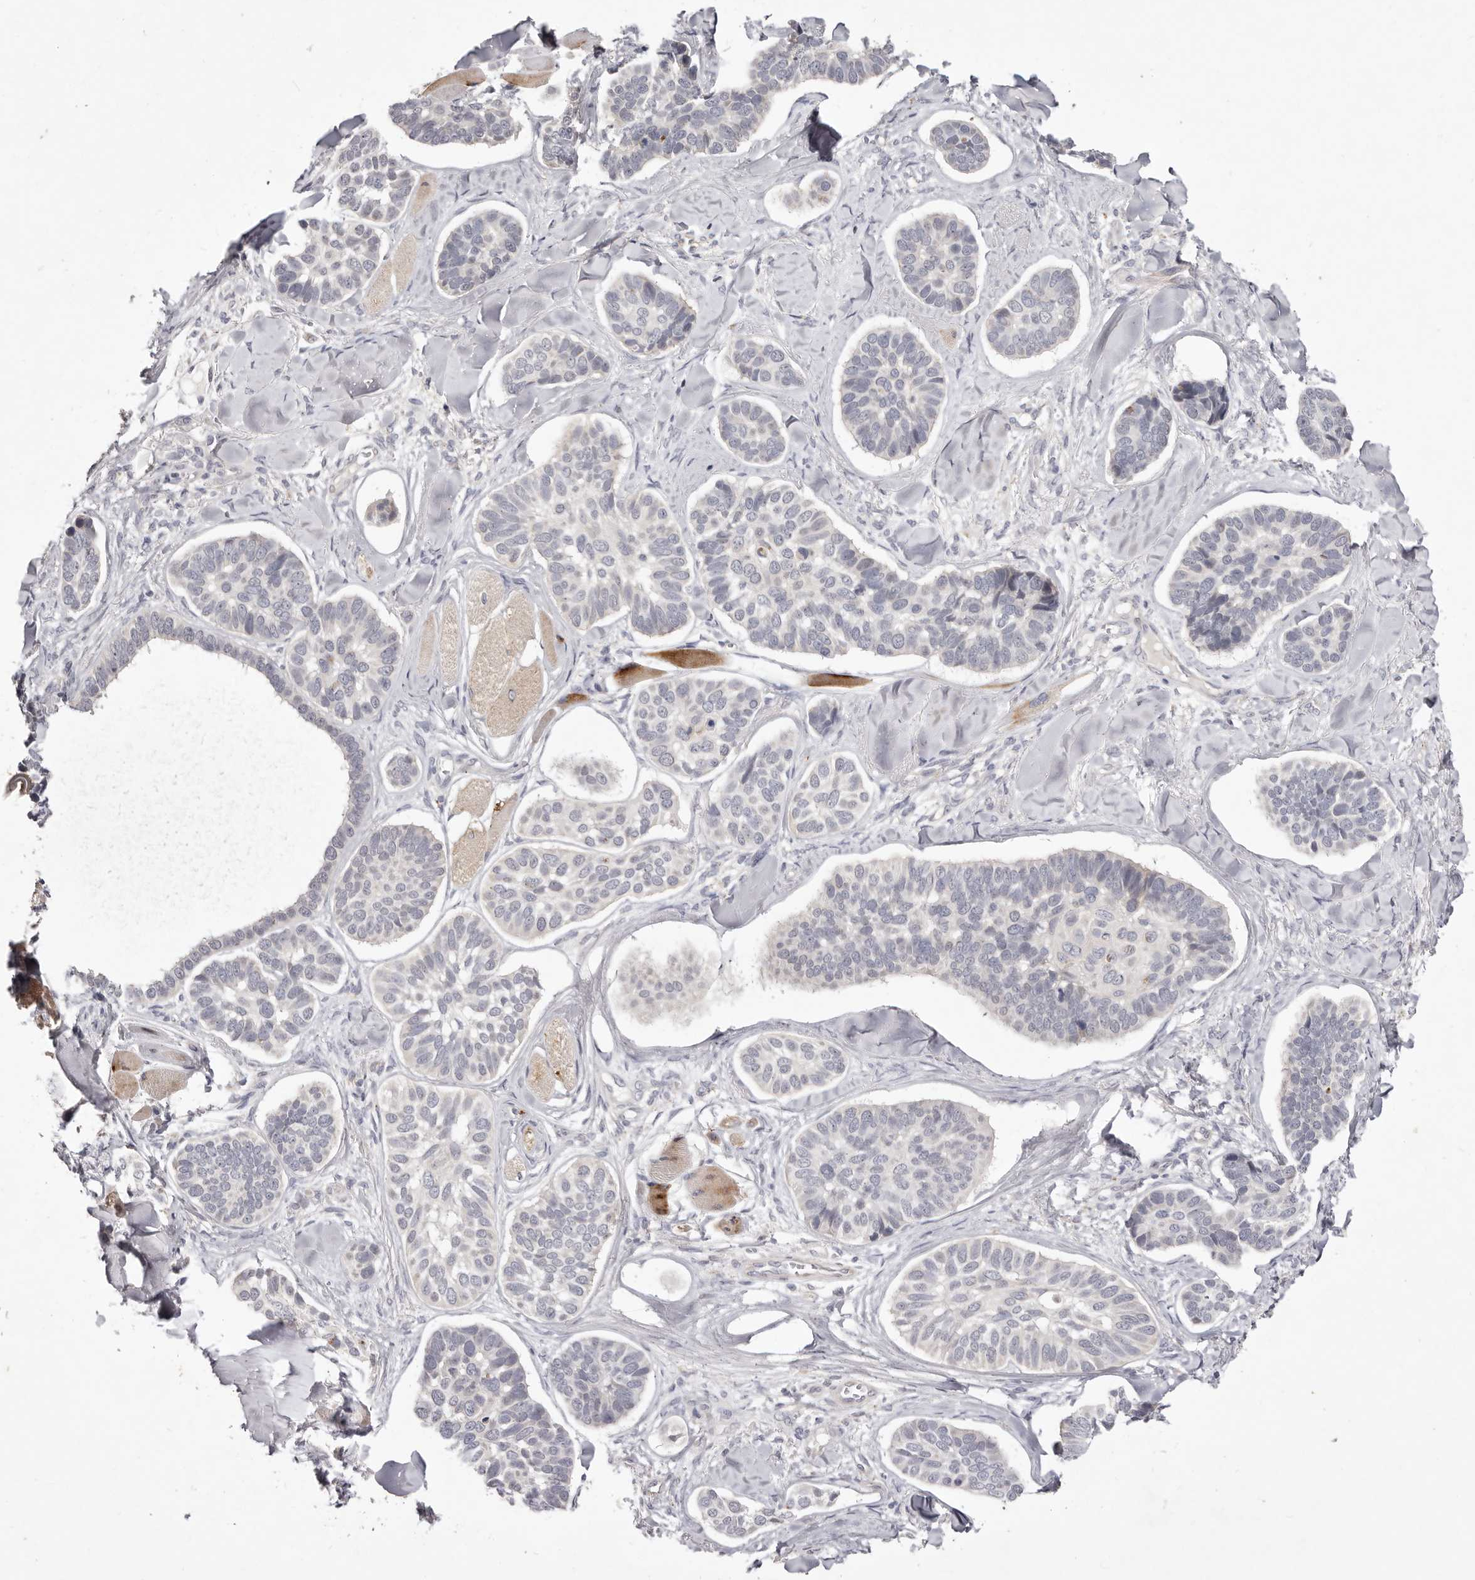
{"staining": {"intensity": "negative", "quantity": "none", "location": "none"}, "tissue": "skin cancer", "cell_type": "Tumor cells", "image_type": "cancer", "snomed": [{"axis": "morphology", "description": "Basal cell carcinoma"}, {"axis": "topography", "description": "Skin"}], "caption": "This is an immunohistochemistry (IHC) image of human skin basal cell carcinoma. There is no staining in tumor cells.", "gene": "GARNL3", "patient": {"sex": "male", "age": 62}}